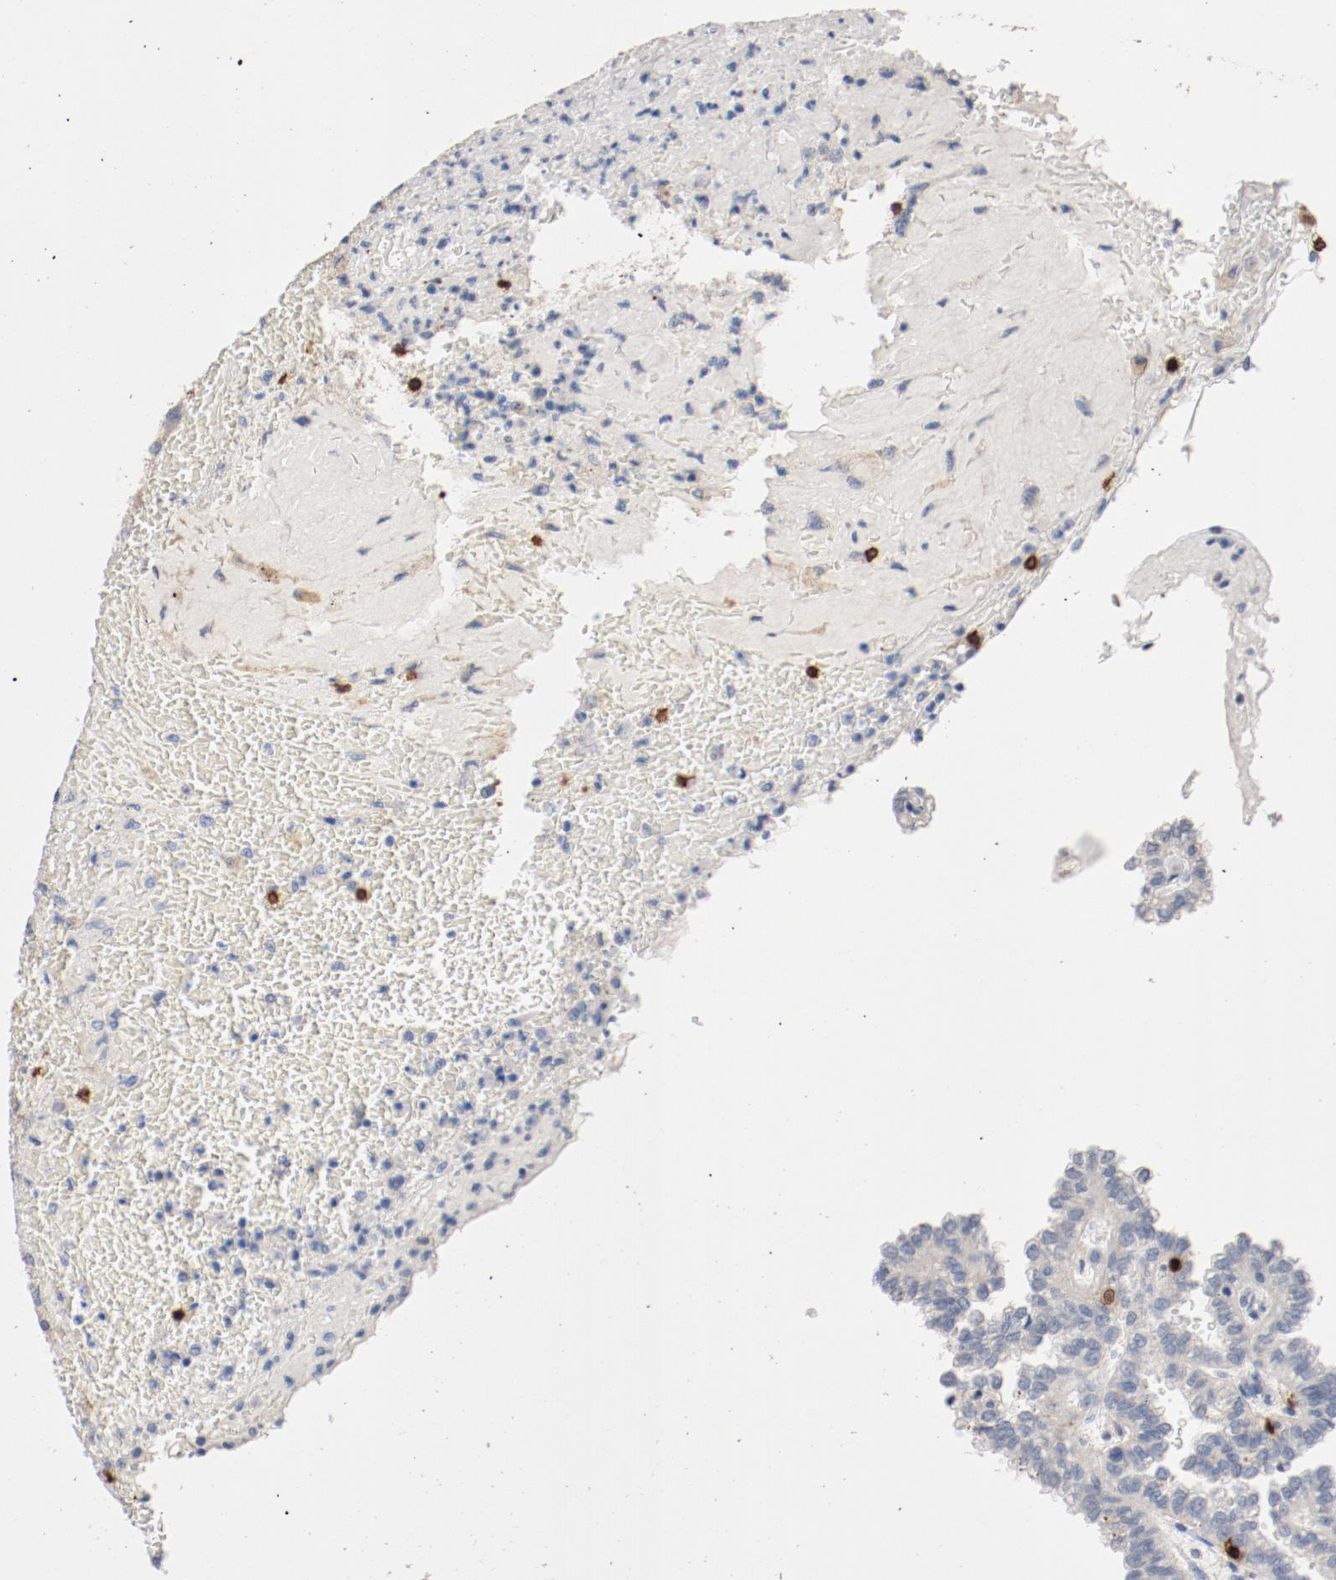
{"staining": {"intensity": "negative", "quantity": "none", "location": "none"}, "tissue": "renal cancer", "cell_type": "Tumor cells", "image_type": "cancer", "snomed": [{"axis": "morphology", "description": "Inflammation, NOS"}, {"axis": "morphology", "description": "Adenocarcinoma, NOS"}, {"axis": "topography", "description": "Kidney"}], "caption": "Renal cancer was stained to show a protein in brown. There is no significant expression in tumor cells.", "gene": "CD247", "patient": {"sex": "male", "age": 68}}